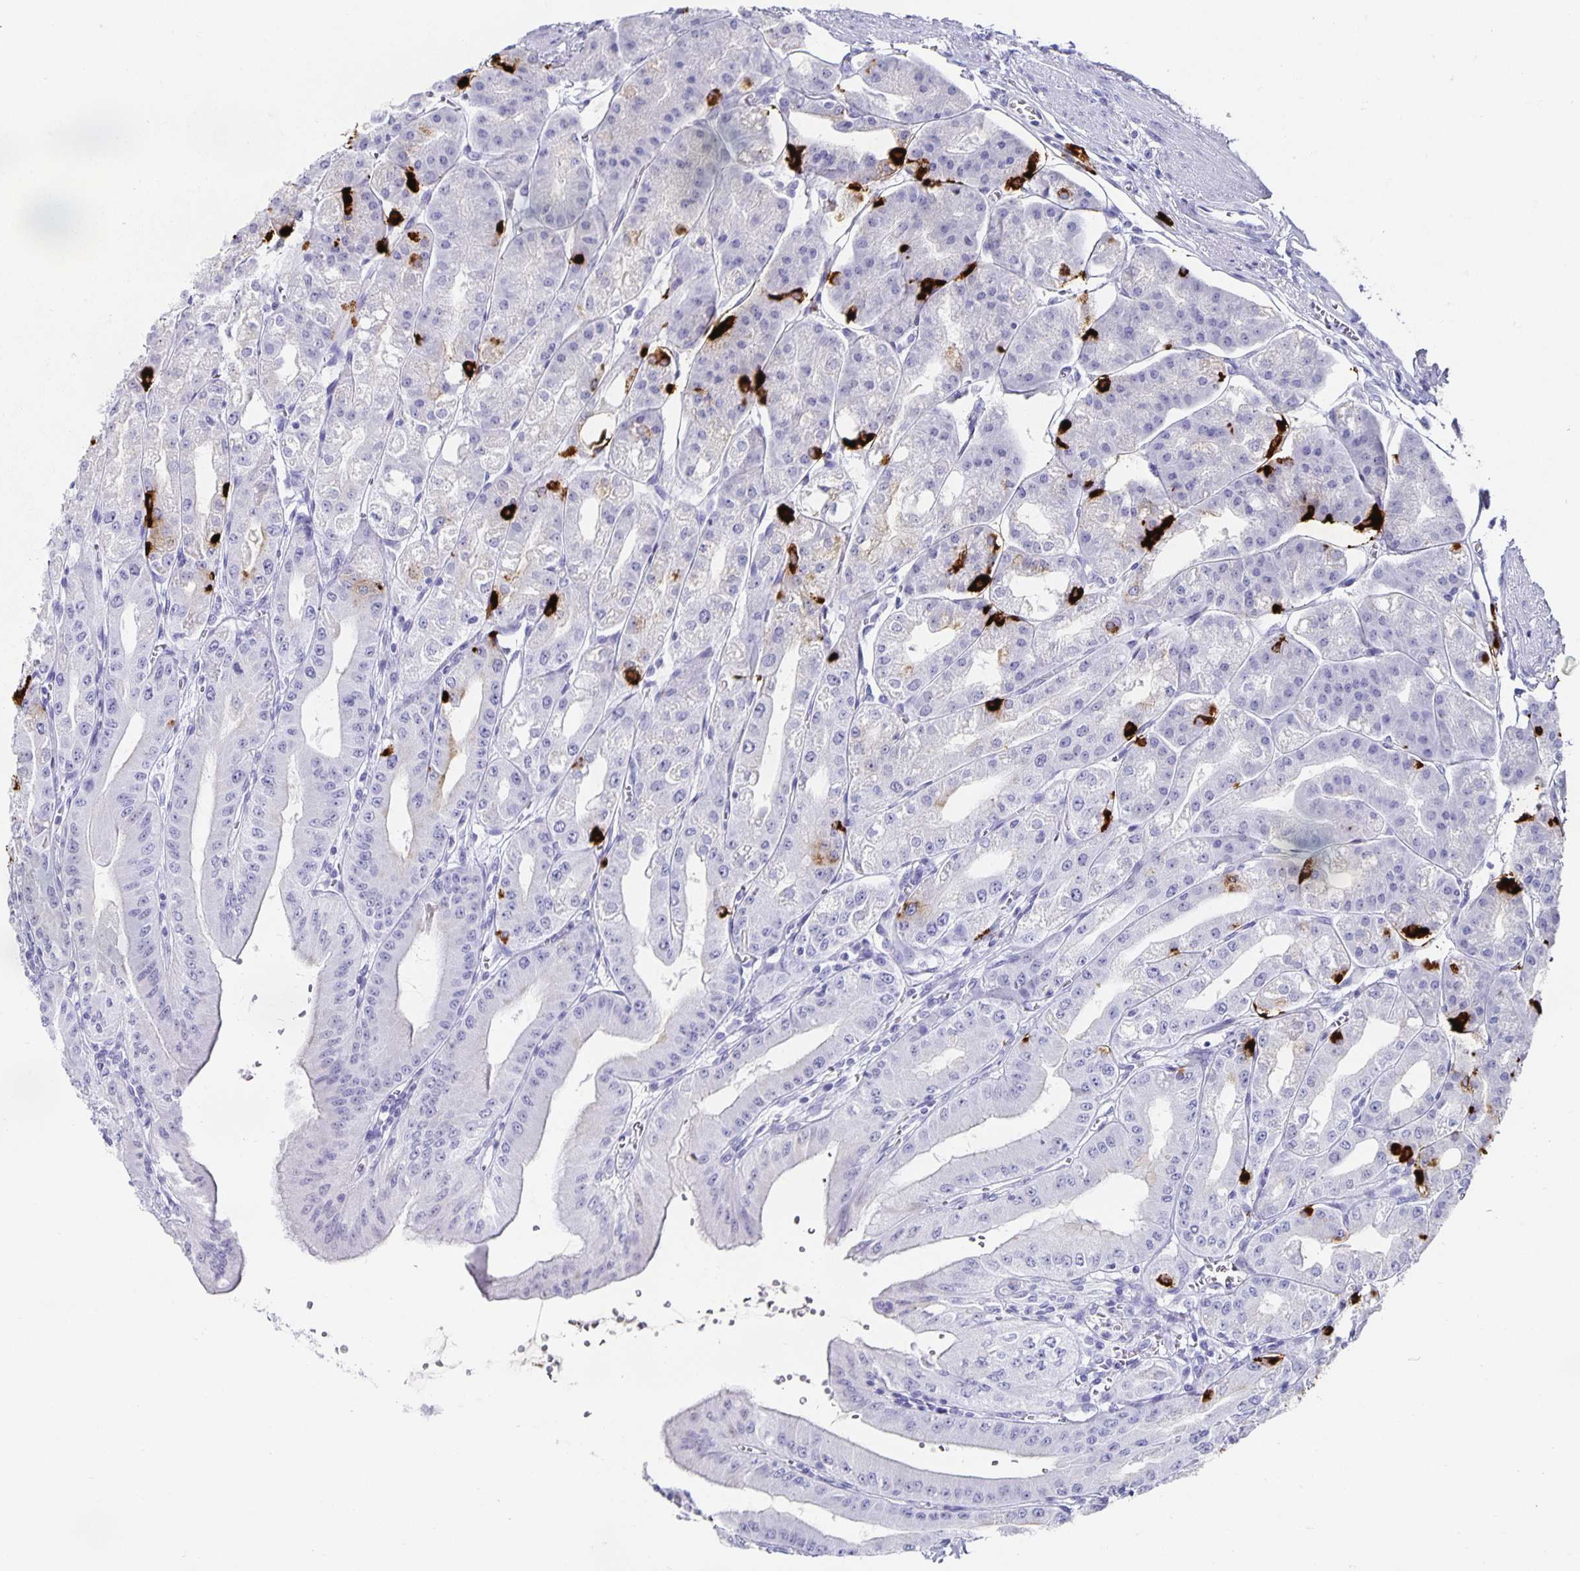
{"staining": {"intensity": "strong", "quantity": "<25%", "location": "cytoplasmic/membranous"}, "tissue": "stomach", "cell_type": "Glandular cells", "image_type": "normal", "snomed": [{"axis": "morphology", "description": "Normal tissue, NOS"}, {"axis": "topography", "description": "Stomach, lower"}], "caption": "Brown immunohistochemical staining in unremarkable stomach demonstrates strong cytoplasmic/membranous staining in about <25% of glandular cells.", "gene": "CHGA", "patient": {"sex": "male", "age": 71}}